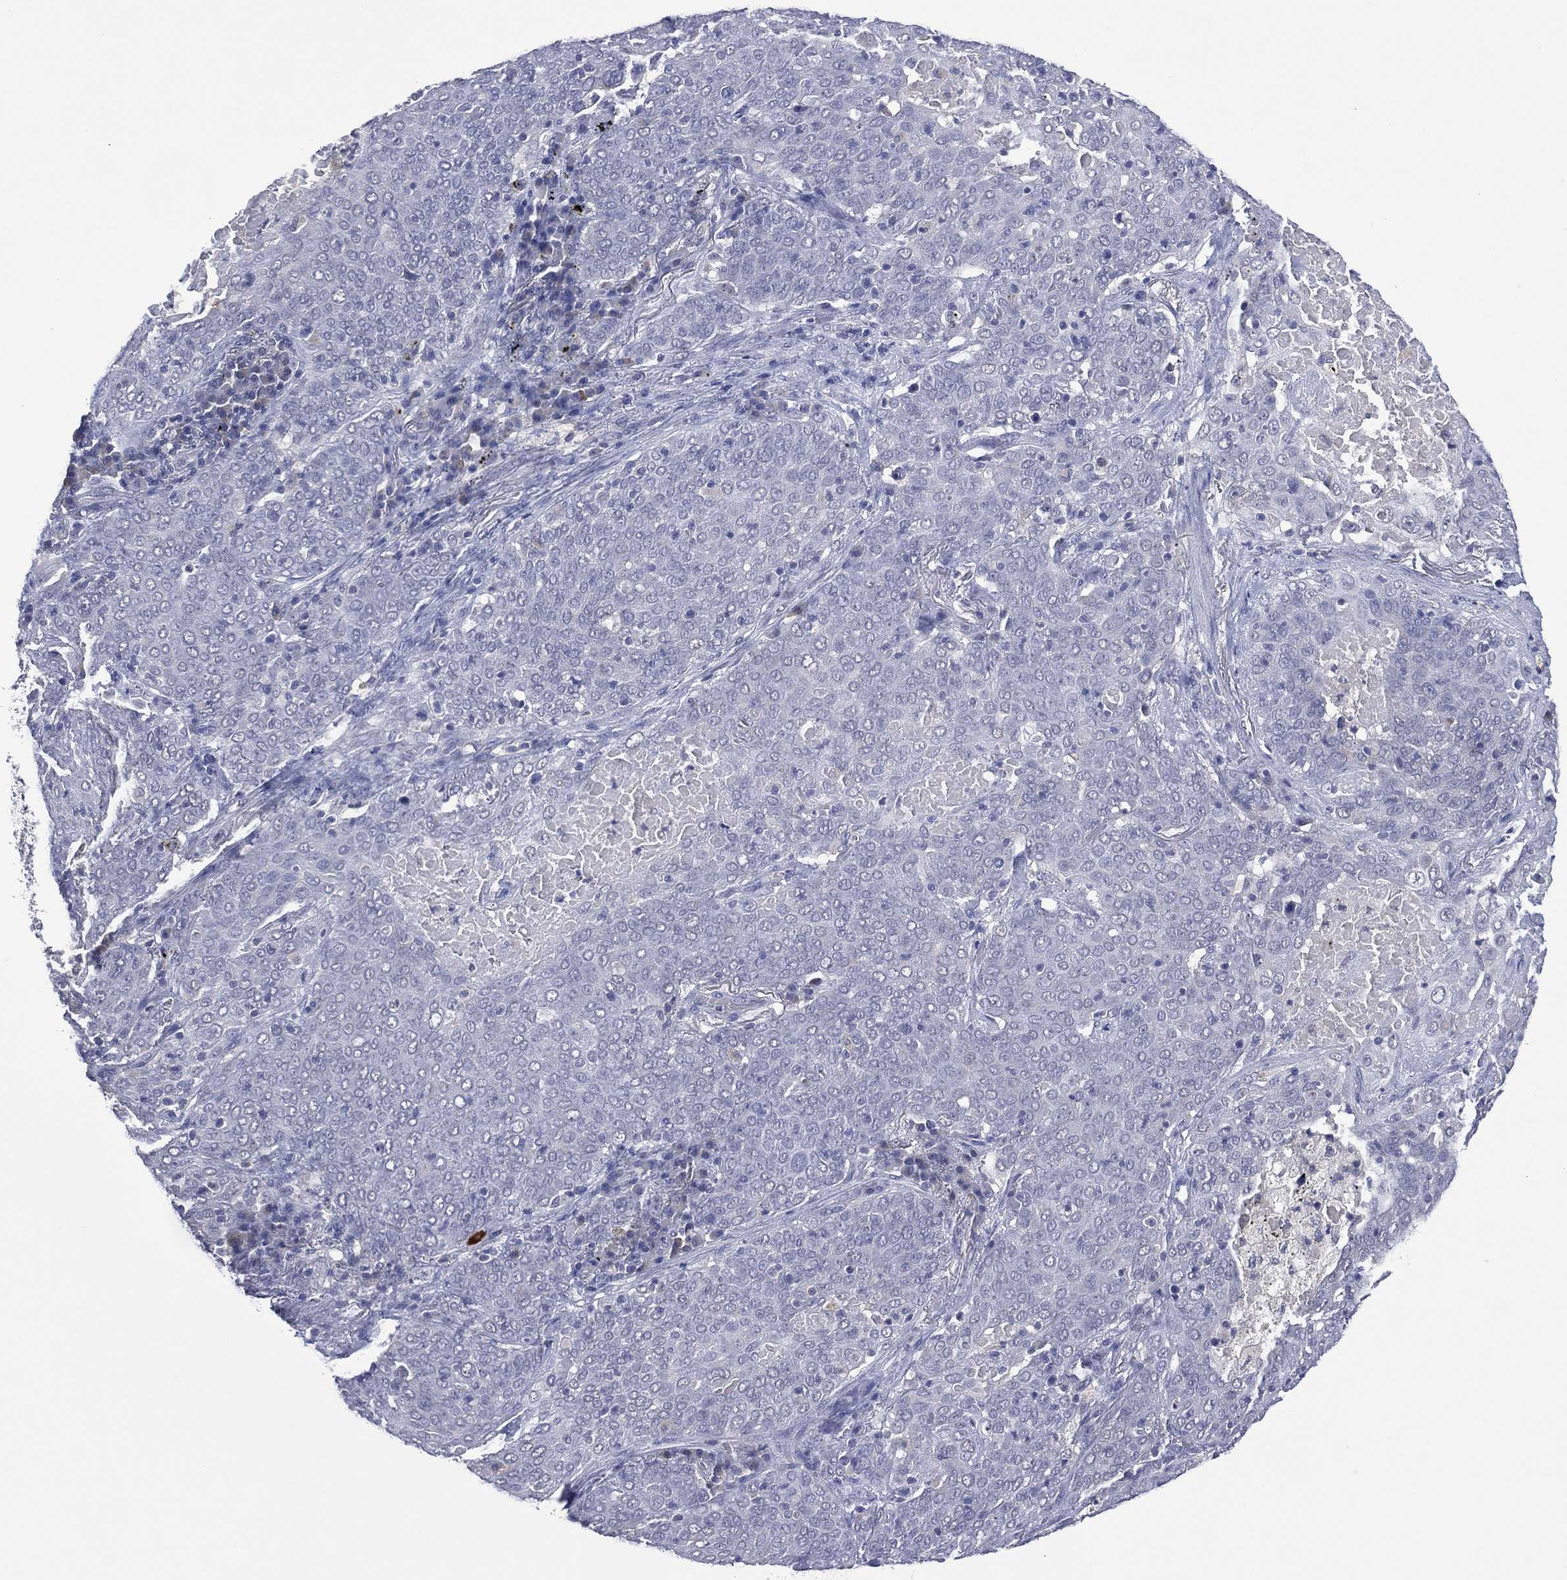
{"staining": {"intensity": "negative", "quantity": "none", "location": "none"}, "tissue": "lung cancer", "cell_type": "Tumor cells", "image_type": "cancer", "snomed": [{"axis": "morphology", "description": "Squamous cell carcinoma, NOS"}, {"axis": "topography", "description": "Lung"}], "caption": "Tumor cells are negative for protein expression in human lung squamous cell carcinoma.", "gene": "ASB10", "patient": {"sex": "male", "age": 82}}